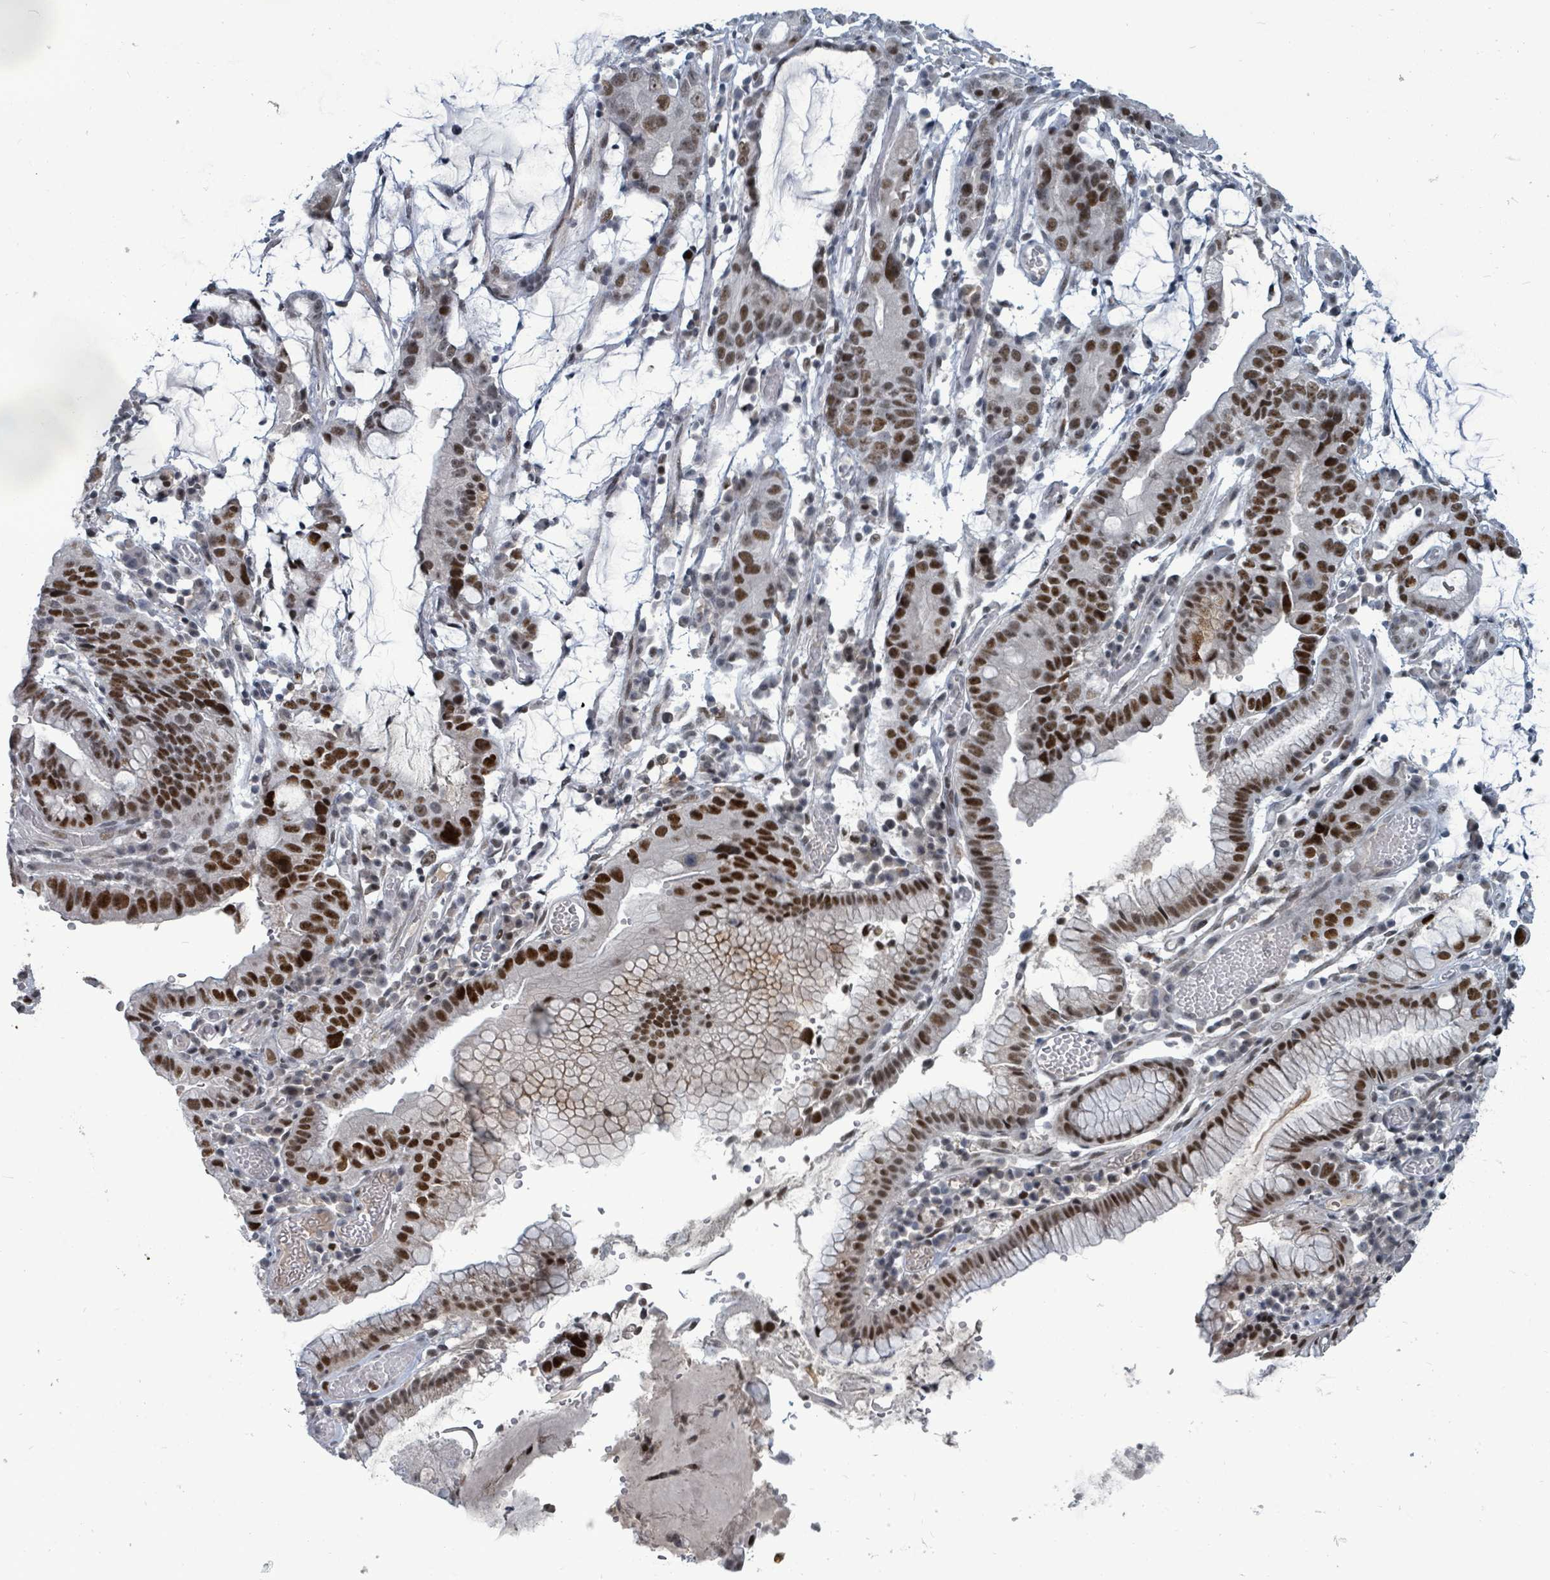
{"staining": {"intensity": "strong", "quantity": ">75%", "location": "nuclear"}, "tissue": "stomach cancer", "cell_type": "Tumor cells", "image_type": "cancer", "snomed": [{"axis": "morphology", "description": "Adenocarcinoma, NOS"}, {"axis": "topography", "description": "Stomach"}], "caption": "Immunohistochemistry of human stomach cancer (adenocarcinoma) shows high levels of strong nuclear staining in approximately >75% of tumor cells. The staining was performed using DAB (3,3'-diaminobenzidine) to visualize the protein expression in brown, while the nuclei were stained in blue with hematoxylin (Magnification: 20x).", "gene": "UCK1", "patient": {"sex": "male", "age": 55}}